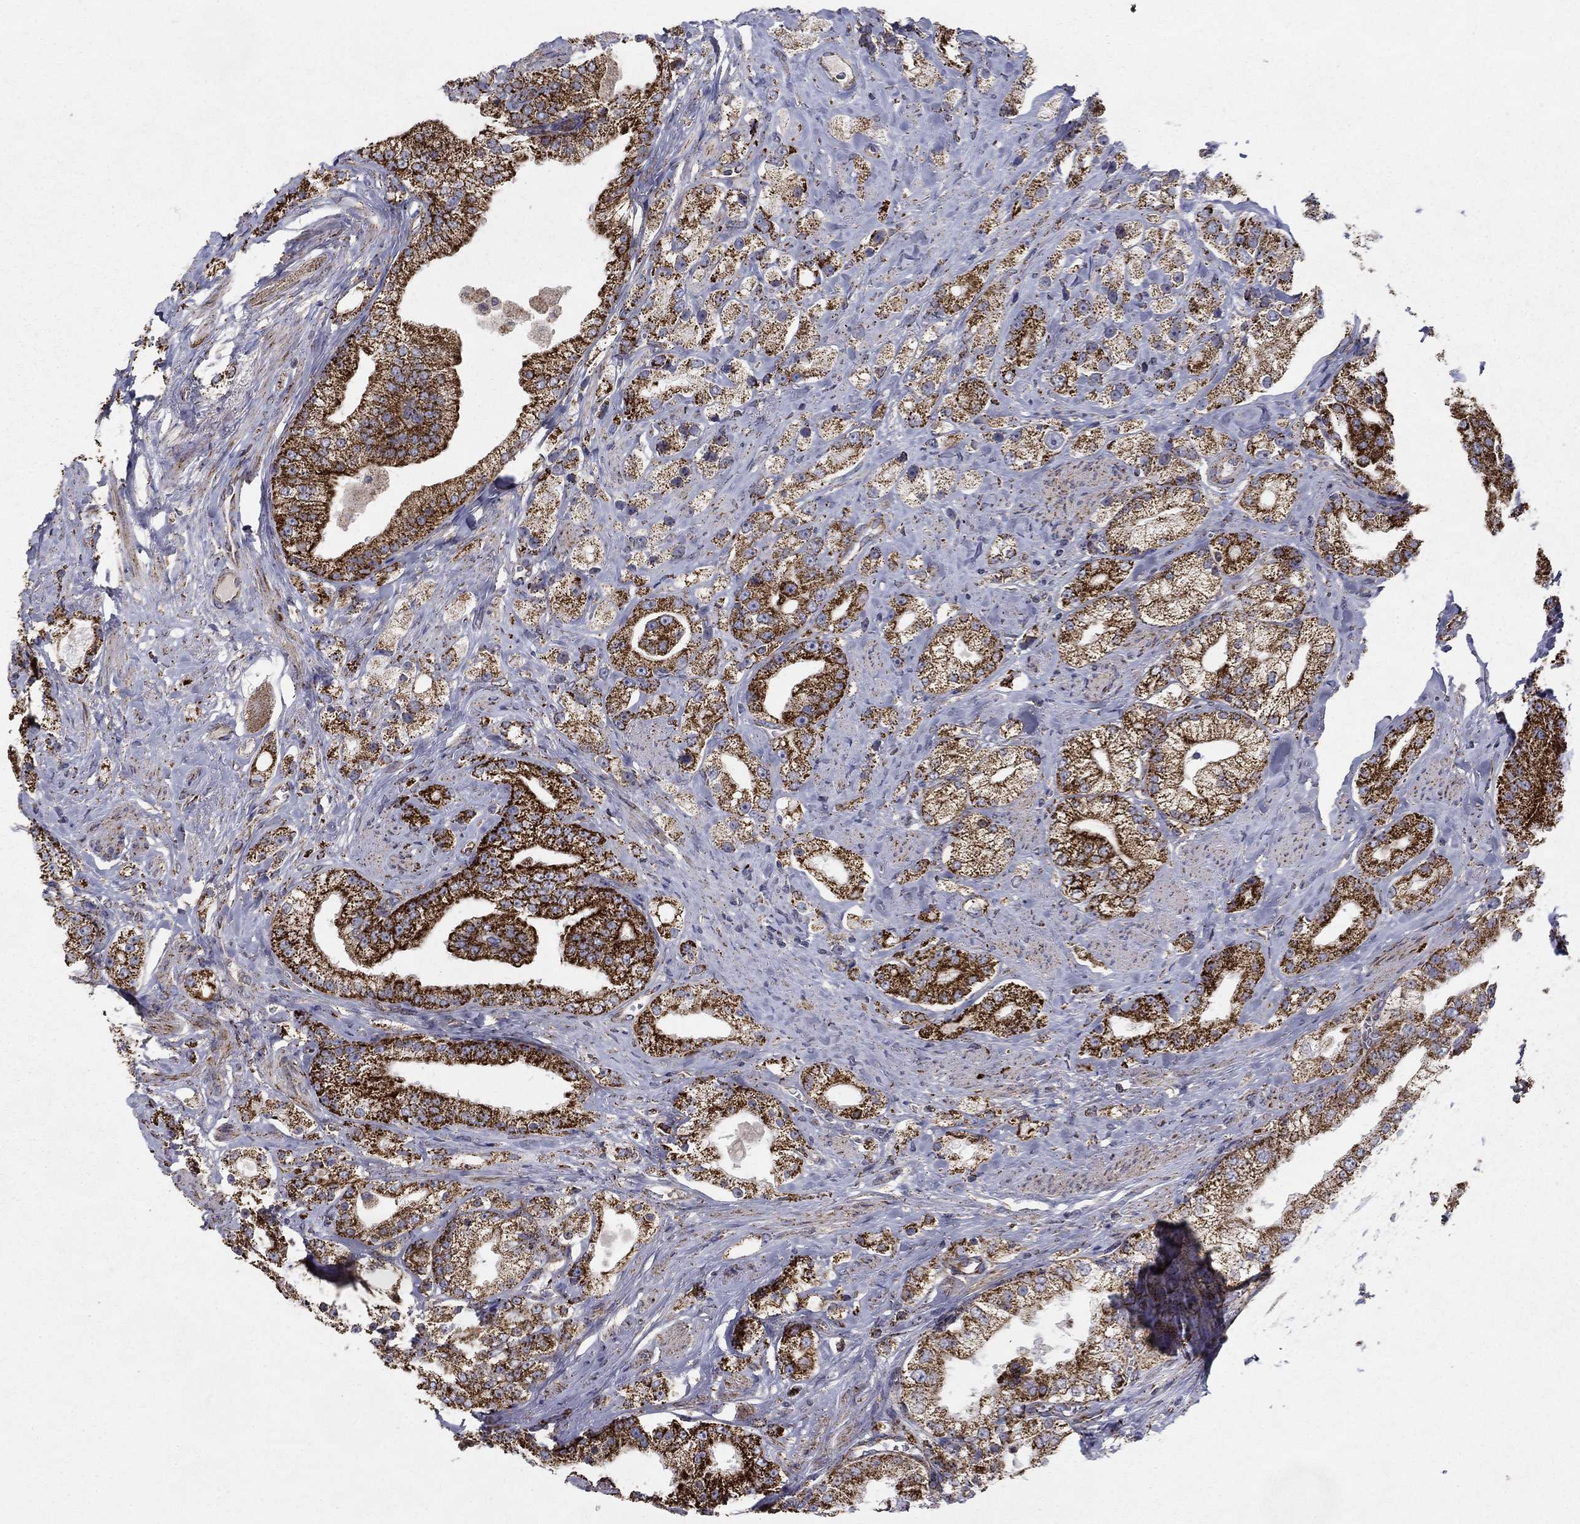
{"staining": {"intensity": "strong", "quantity": ">75%", "location": "cytoplasmic/membranous"}, "tissue": "prostate cancer", "cell_type": "Tumor cells", "image_type": "cancer", "snomed": [{"axis": "morphology", "description": "Adenocarcinoma, NOS"}, {"axis": "topography", "description": "Prostate and seminal vesicle, NOS"}, {"axis": "topography", "description": "Prostate"}], "caption": "Tumor cells exhibit high levels of strong cytoplasmic/membranous expression in about >75% of cells in human prostate cancer.", "gene": "GCSH", "patient": {"sex": "male", "age": 67}}